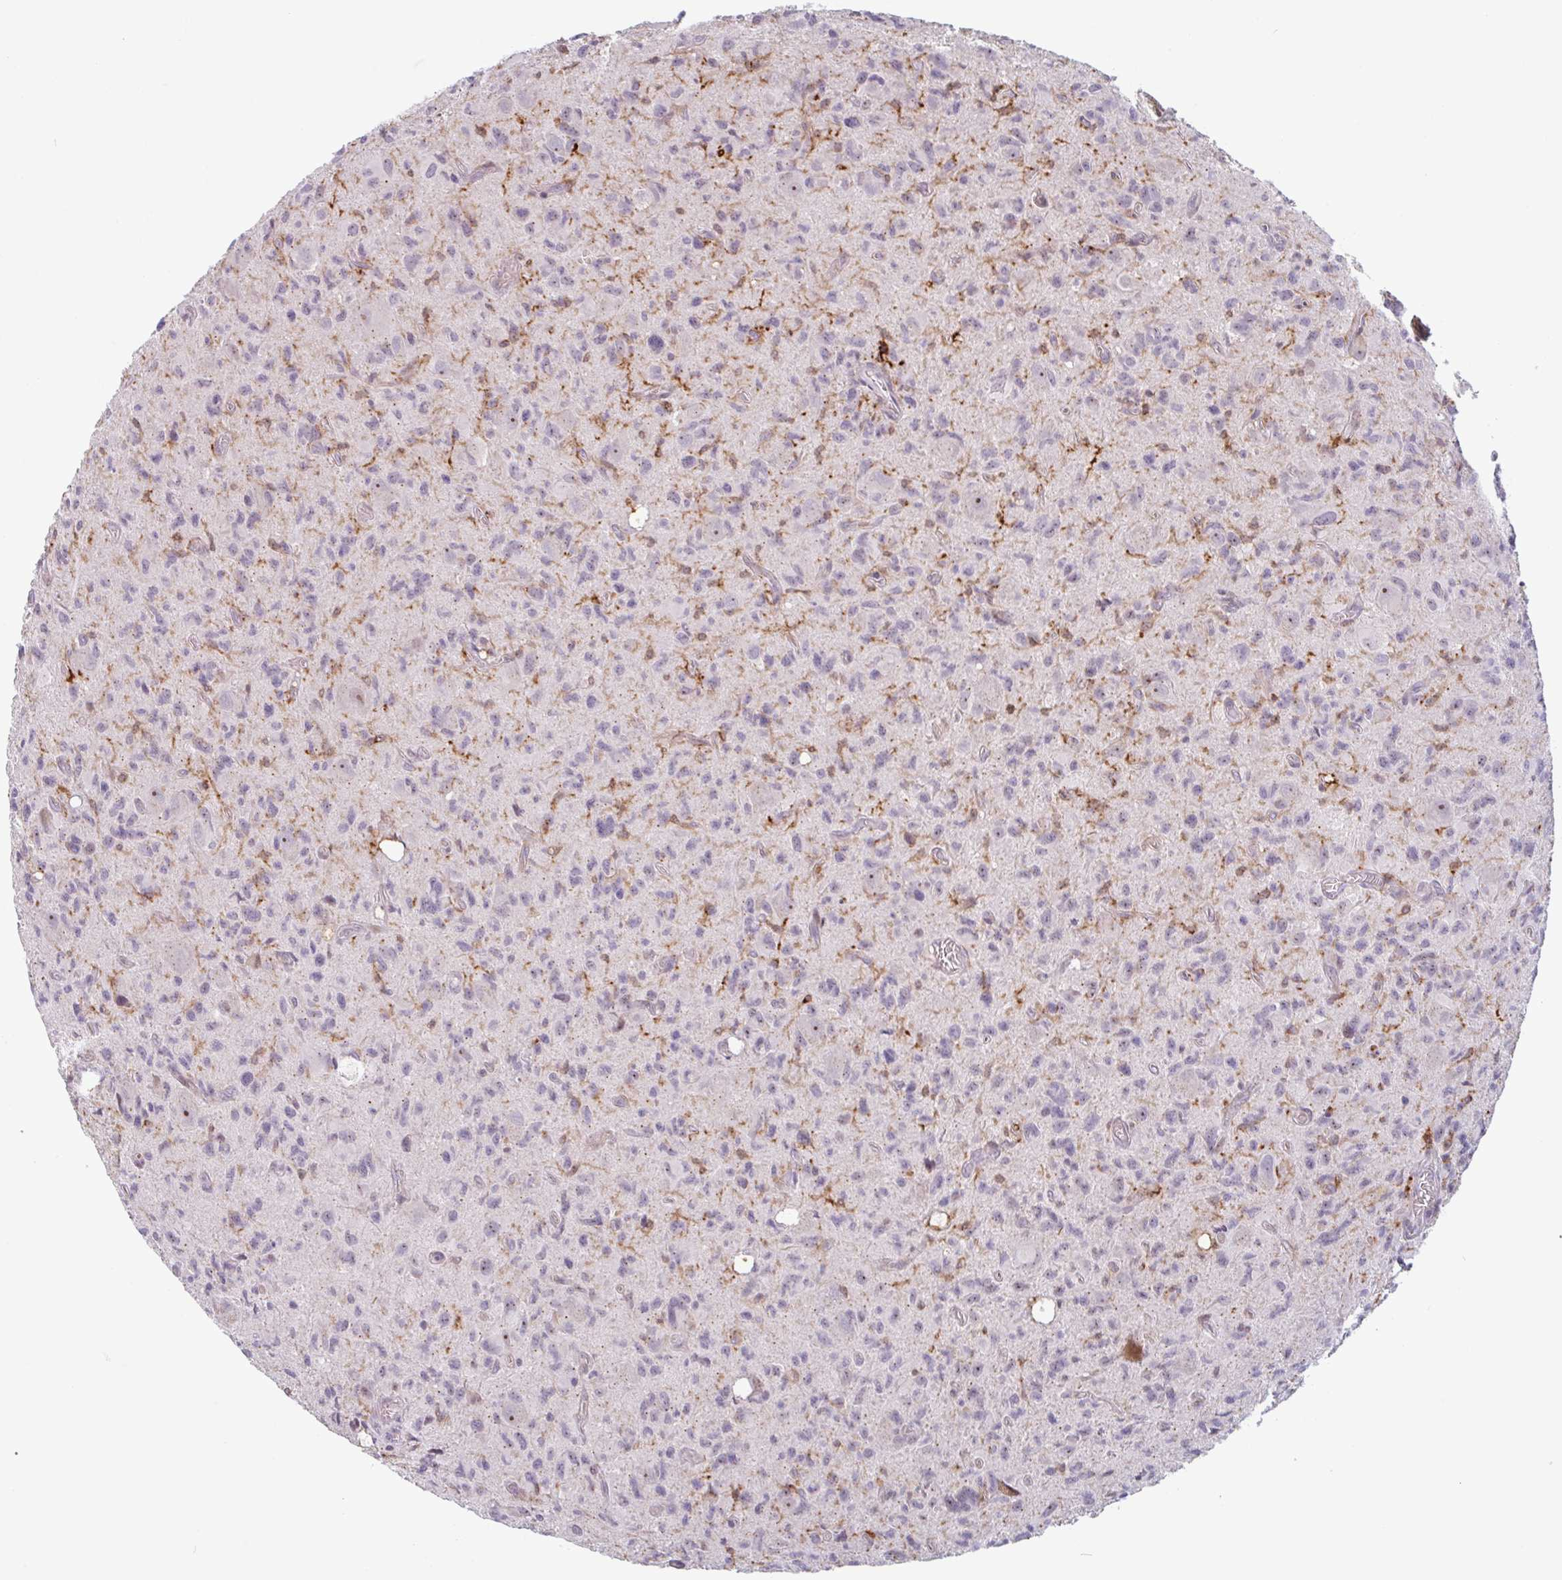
{"staining": {"intensity": "negative", "quantity": "none", "location": "none"}, "tissue": "glioma", "cell_type": "Tumor cells", "image_type": "cancer", "snomed": [{"axis": "morphology", "description": "Glioma, malignant, High grade"}, {"axis": "topography", "description": "Brain"}], "caption": "Tumor cells show no significant protein staining in glioma. Brightfield microscopy of IHC stained with DAB (3,3'-diaminobenzidine) (brown) and hematoxylin (blue), captured at high magnification.", "gene": "TMEM119", "patient": {"sex": "male", "age": 76}}